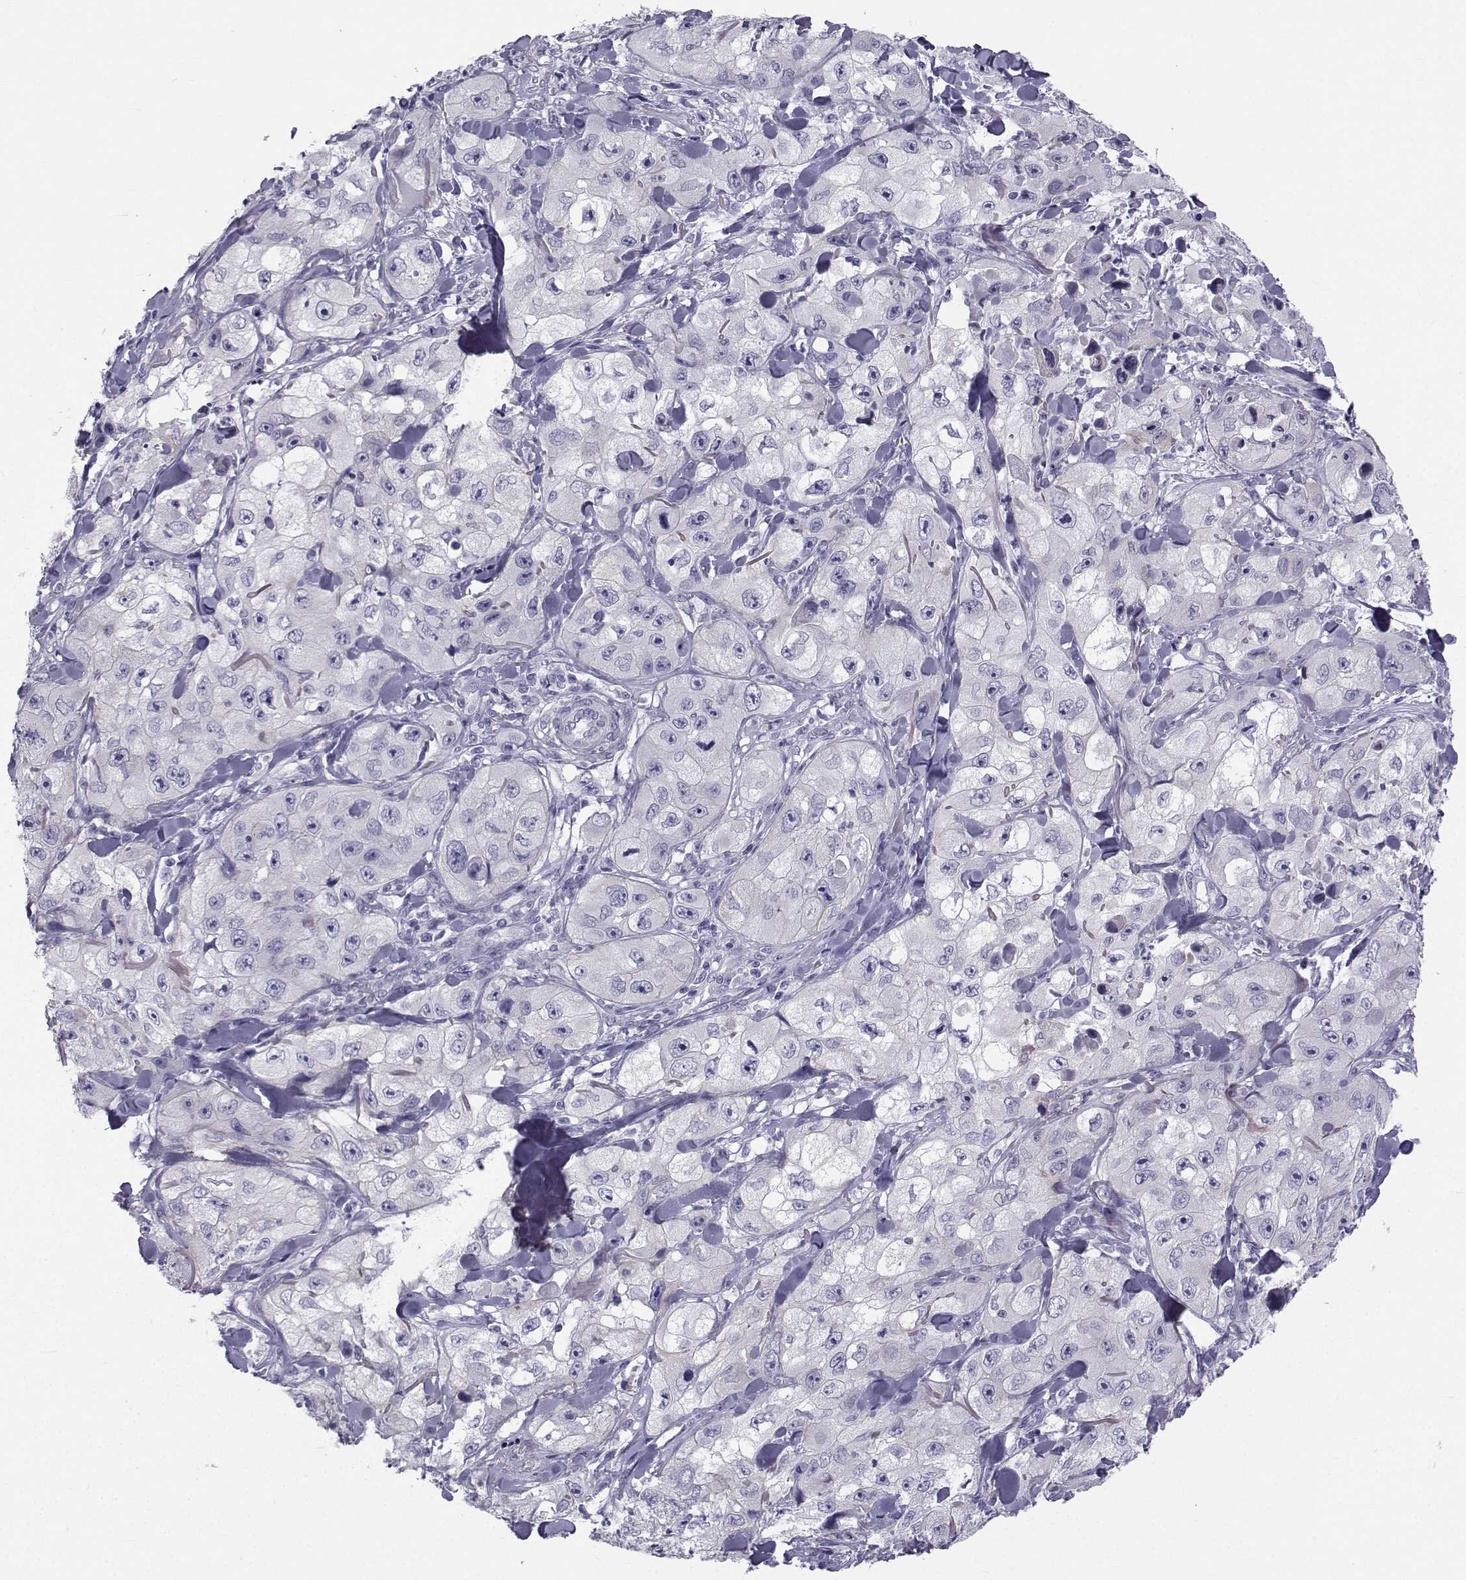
{"staining": {"intensity": "negative", "quantity": "none", "location": "none"}, "tissue": "skin cancer", "cell_type": "Tumor cells", "image_type": "cancer", "snomed": [{"axis": "morphology", "description": "Squamous cell carcinoma, NOS"}, {"axis": "topography", "description": "Skin"}, {"axis": "topography", "description": "Subcutis"}], "caption": "The image displays no significant expression in tumor cells of skin squamous cell carcinoma.", "gene": "SPANXD", "patient": {"sex": "male", "age": 73}}